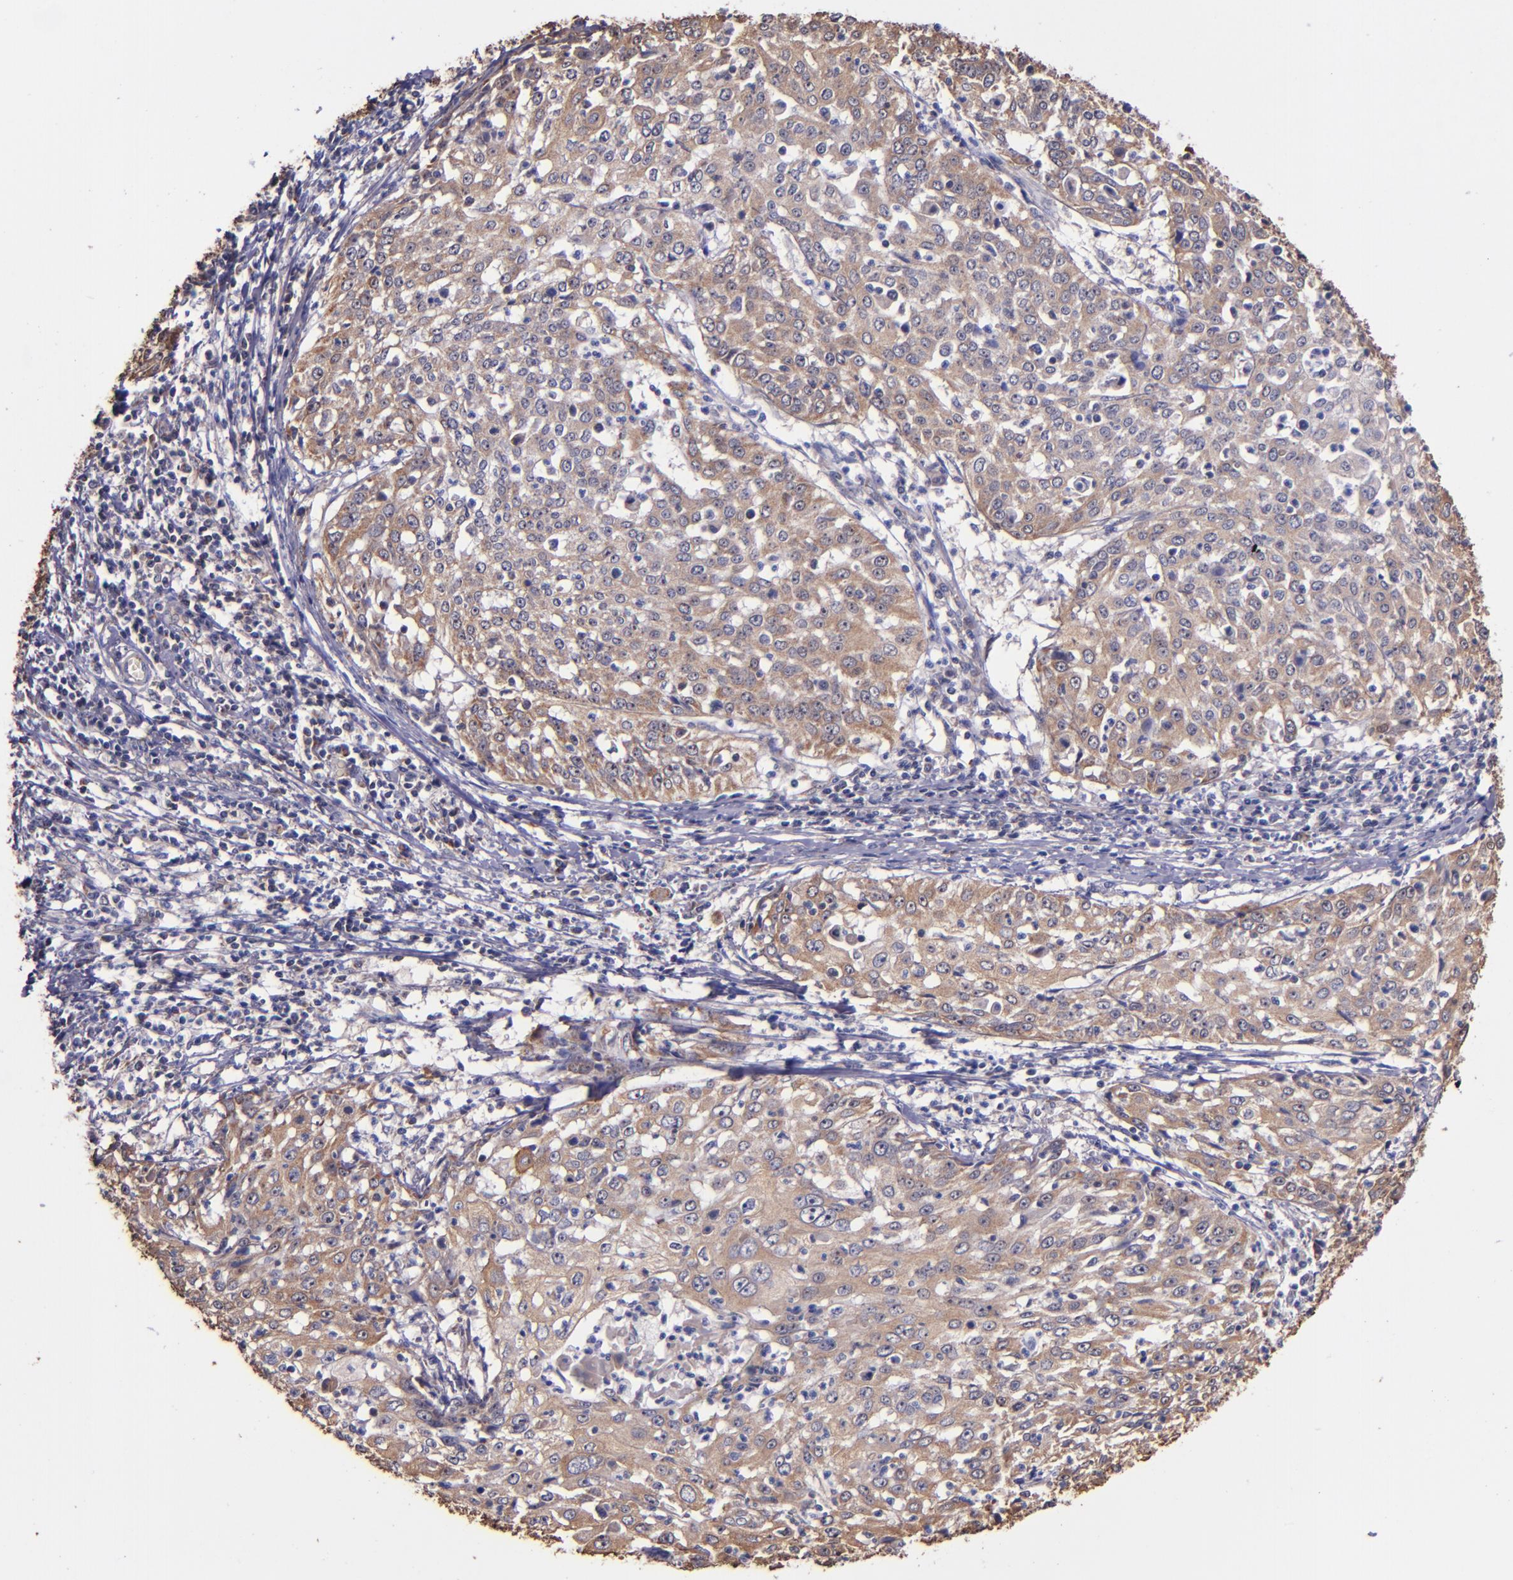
{"staining": {"intensity": "moderate", "quantity": ">75%", "location": "cytoplasmic/membranous"}, "tissue": "cervical cancer", "cell_type": "Tumor cells", "image_type": "cancer", "snomed": [{"axis": "morphology", "description": "Squamous cell carcinoma, NOS"}, {"axis": "topography", "description": "Cervix"}], "caption": "Immunohistochemistry (IHC) of squamous cell carcinoma (cervical) displays medium levels of moderate cytoplasmic/membranous expression in about >75% of tumor cells. The protein is shown in brown color, while the nuclei are stained blue.", "gene": "SHC1", "patient": {"sex": "female", "age": 39}}